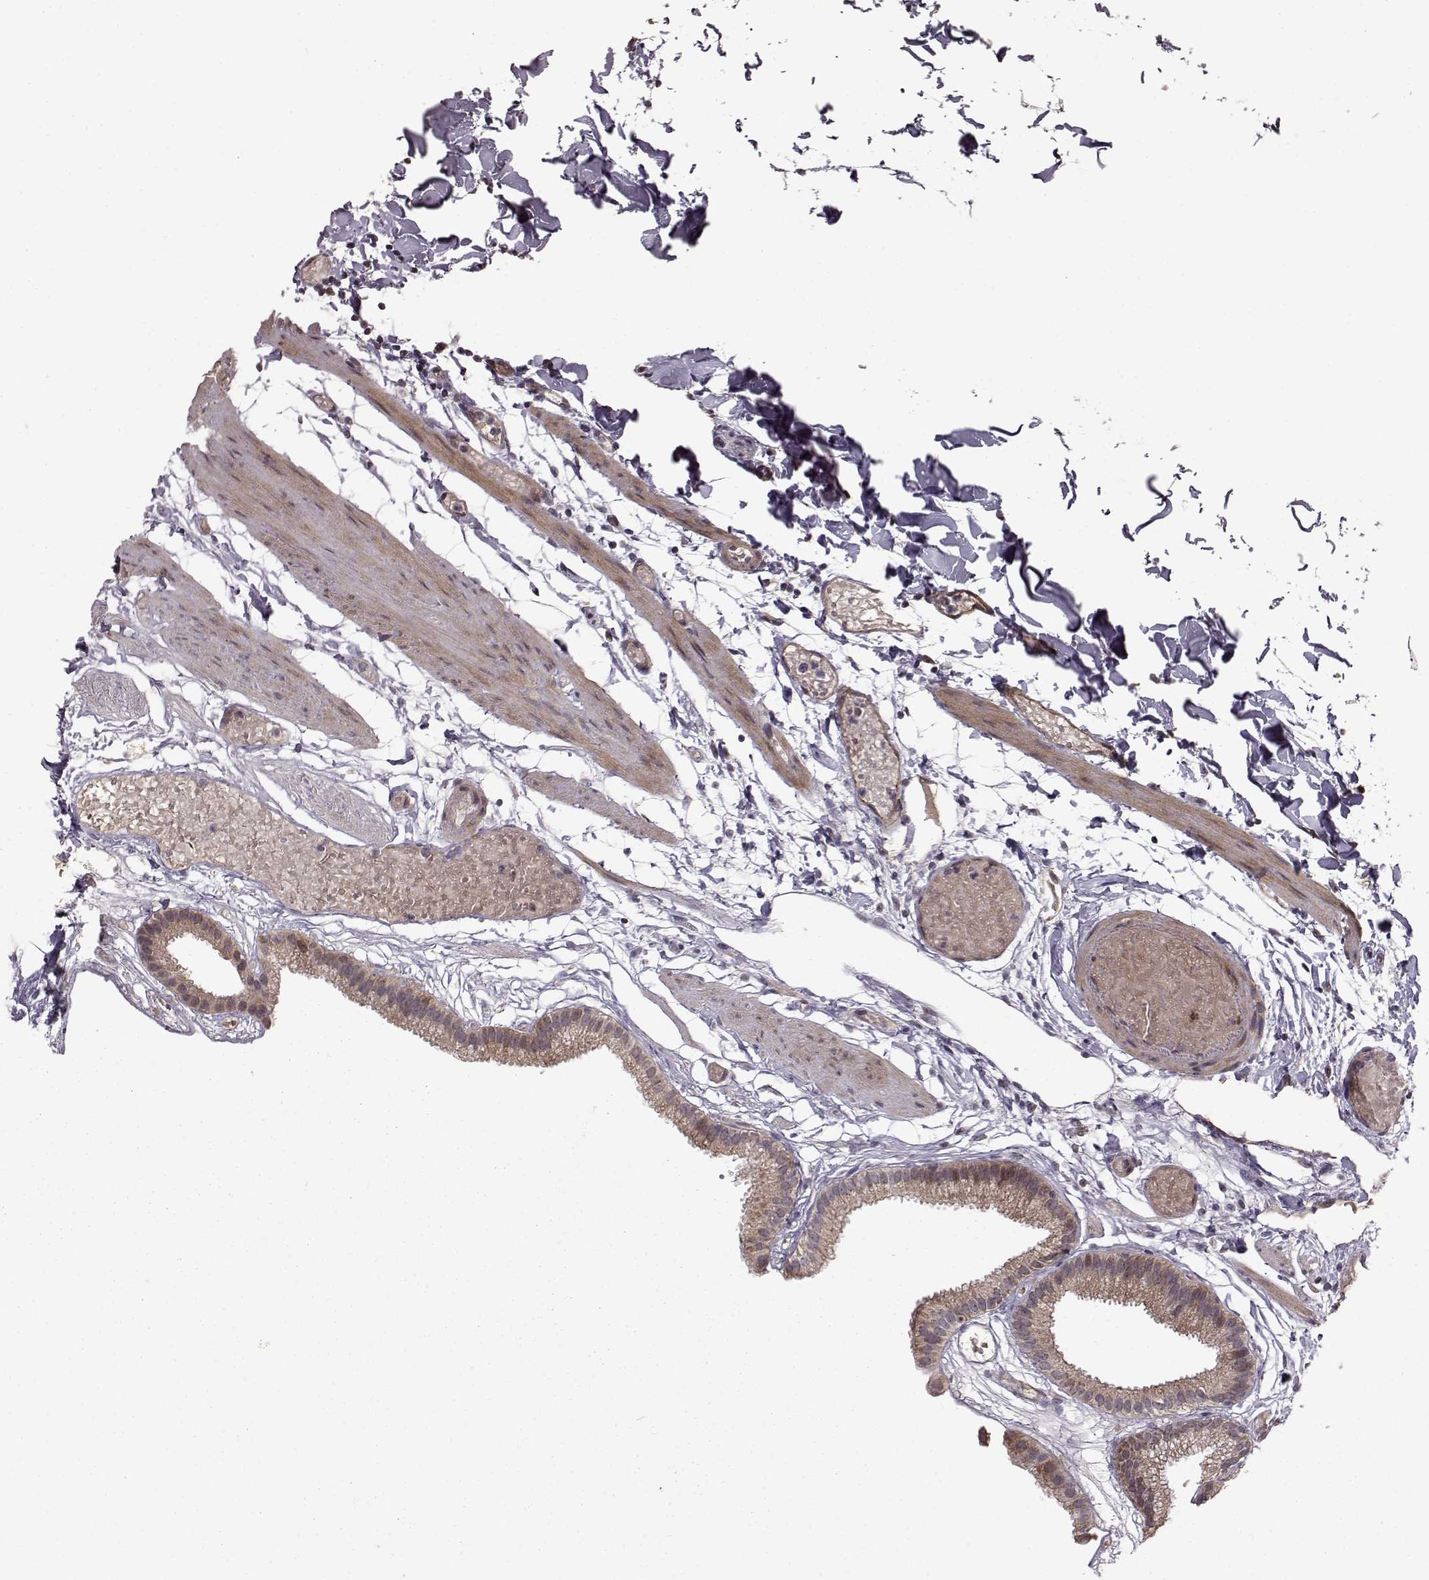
{"staining": {"intensity": "weak", "quantity": ">75%", "location": "cytoplasmic/membranous"}, "tissue": "gallbladder", "cell_type": "Glandular cells", "image_type": "normal", "snomed": [{"axis": "morphology", "description": "Normal tissue, NOS"}, {"axis": "topography", "description": "Gallbladder"}], "caption": "Protein expression analysis of normal gallbladder displays weak cytoplasmic/membranous expression in about >75% of glandular cells. (IHC, brightfield microscopy, high magnification).", "gene": "BACH2", "patient": {"sex": "female", "age": 45}}